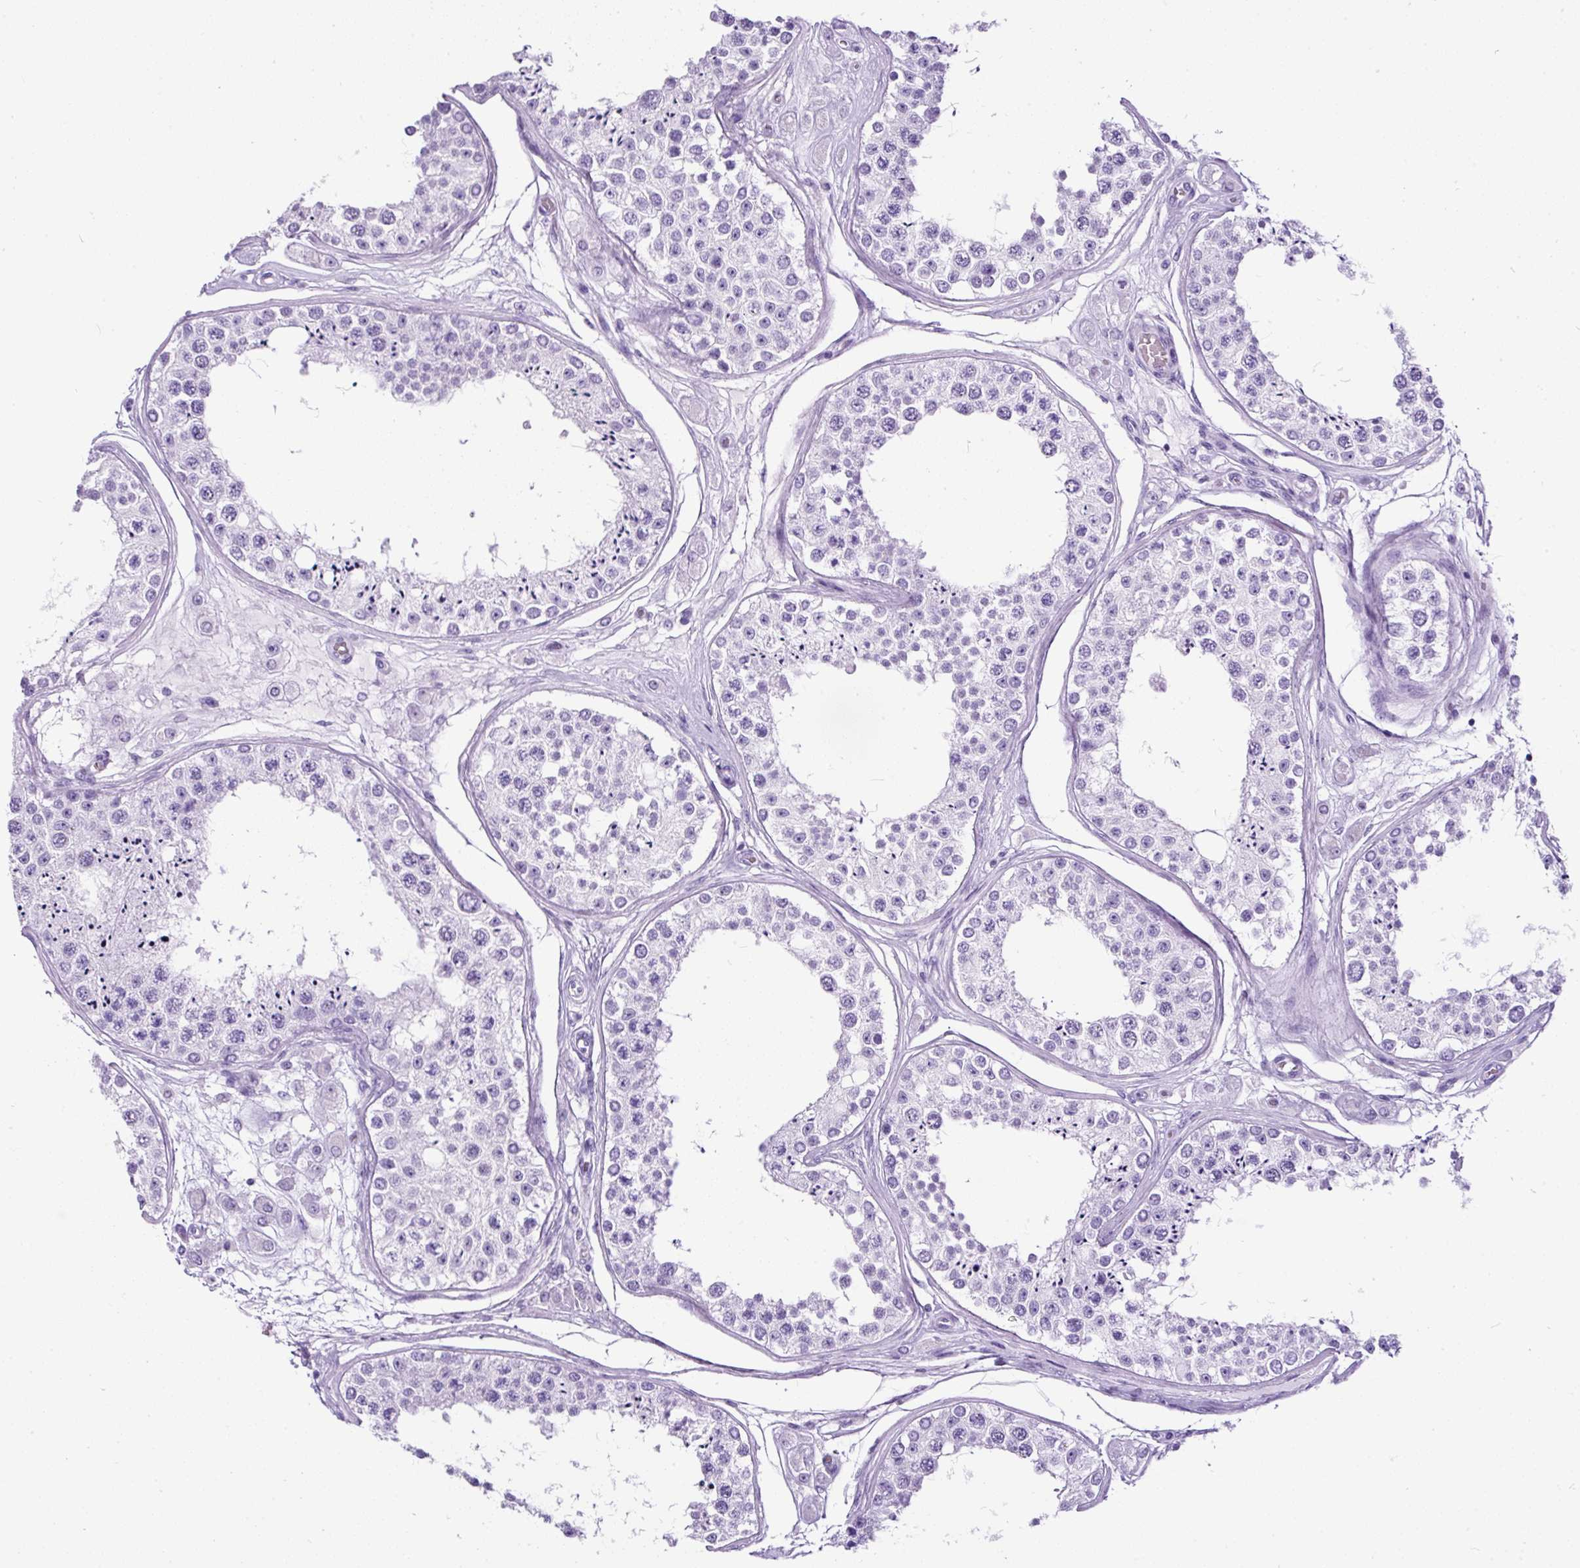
{"staining": {"intensity": "negative", "quantity": "none", "location": "none"}, "tissue": "testis", "cell_type": "Cells in seminiferous ducts", "image_type": "normal", "snomed": [{"axis": "morphology", "description": "Normal tissue, NOS"}, {"axis": "topography", "description": "Testis"}], "caption": "Cells in seminiferous ducts show no significant protein positivity in normal testis. (Stains: DAB (3,3'-diaminobenzidine) IHC with hematoxylin counter stain, Microscopy: brightfield microscopy at high magnification).", "gene": "CEL", "patient": {"sex": "male", "age": 25}}